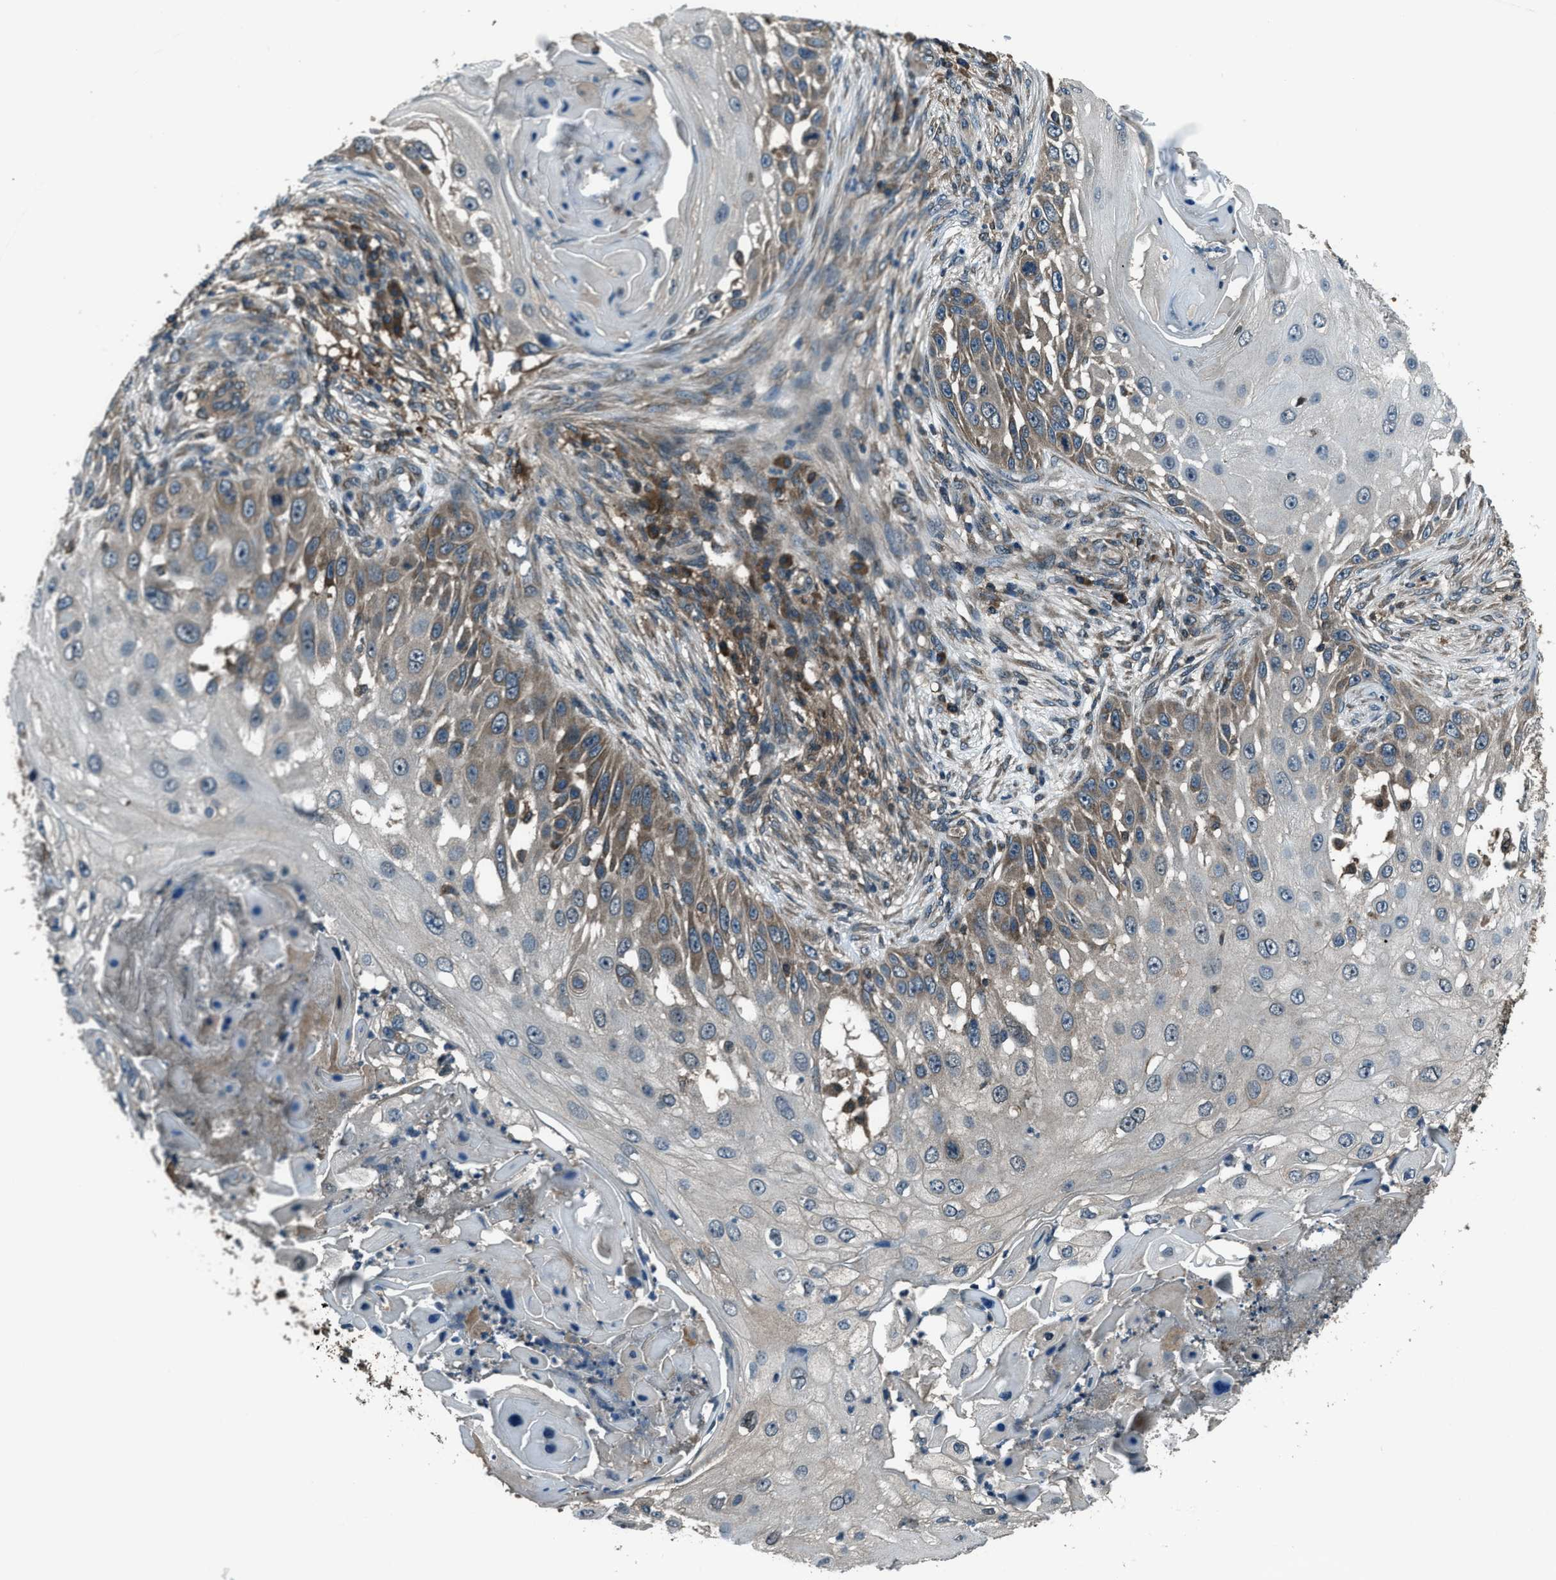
{"staining": {"intensity": "weak", "quantity": "25%-75%", "location": "cytoplasmic/membranous"}, "tissue": "skin cancer", "cell_type": "Tumor cells", "image_type": "cancer", "snomed": [{"axis": "morphology", "description": "Squamous cell carcinoma, NOS"}, {"axis": "topography", "description": "Skin"}], "caption": "The image exhibits immunohistochemical staining of skin squamous cell carcinoma. There is weak cytoplasmic/membranous expression is seen in about 25%-75% of tumor cells.", "gene": "TRIM4", "patient": {"sex": "female", "age": 44}}